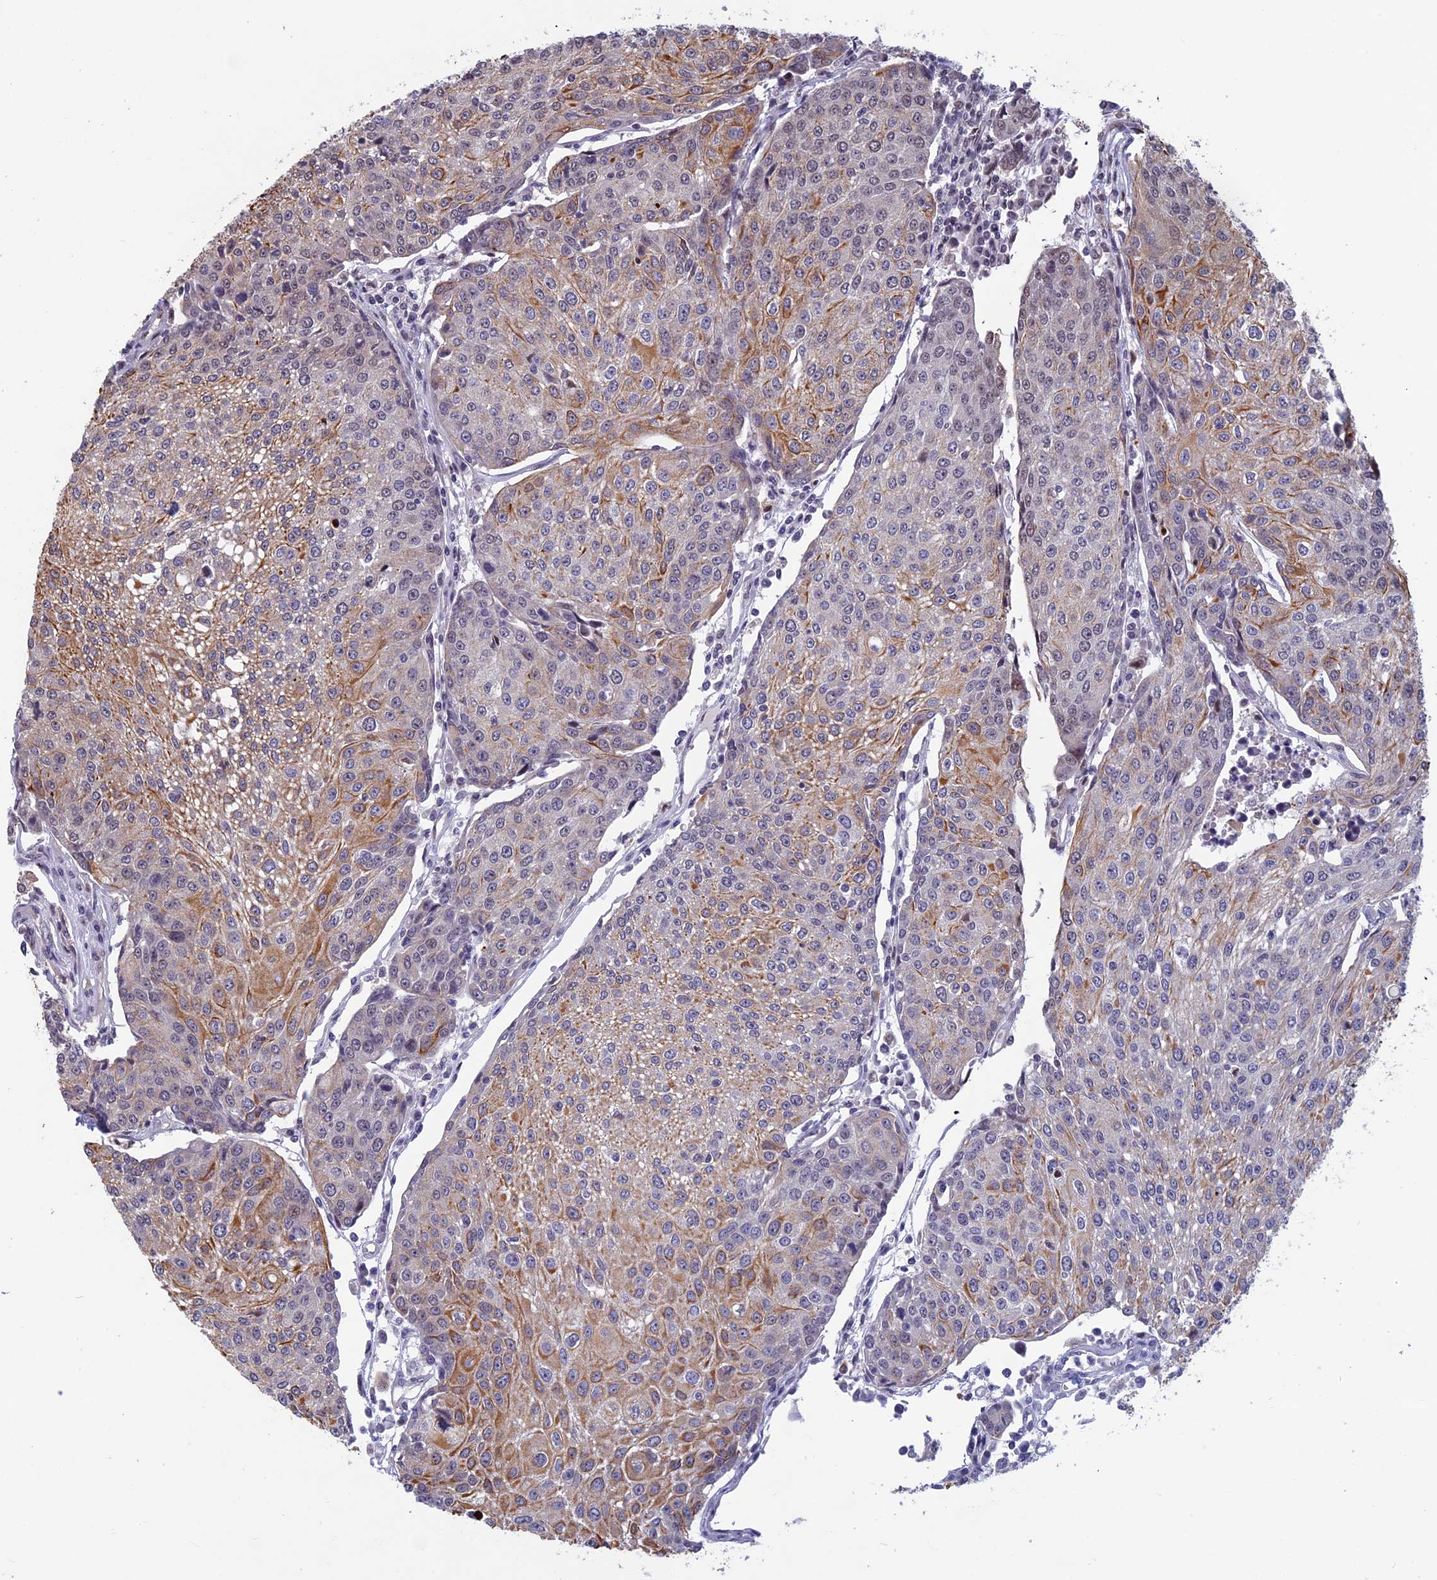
{"staining": {"intensity": "moderate", "quantity": "25%-75%", "location": "cytoplasmic/membranous"}, "tissue": "urothelial cancer", "cell_type": "Tumor cells", "image_type": "cancer", "snomed": [{"axis": "morphology", "description": "Urothelial carcinoma, High grade"}, {"axis": "topography", "description": "Urinary bladder"}], "caption": "Immunohistochemistry staining of urothelial cancer, which exhibits medium levels of moderate cytoplasmic/membranous expression in about 25%-75% of tumor cells indicating moderate cytoplasmic/membranous protein positivity. The staining was performed using DAB (brown) for protein detection and nuclei were counterstained in hematoxylin (blue).", "gene": "SPIRE1", "patient": {"sex": "female", "age": 85}}